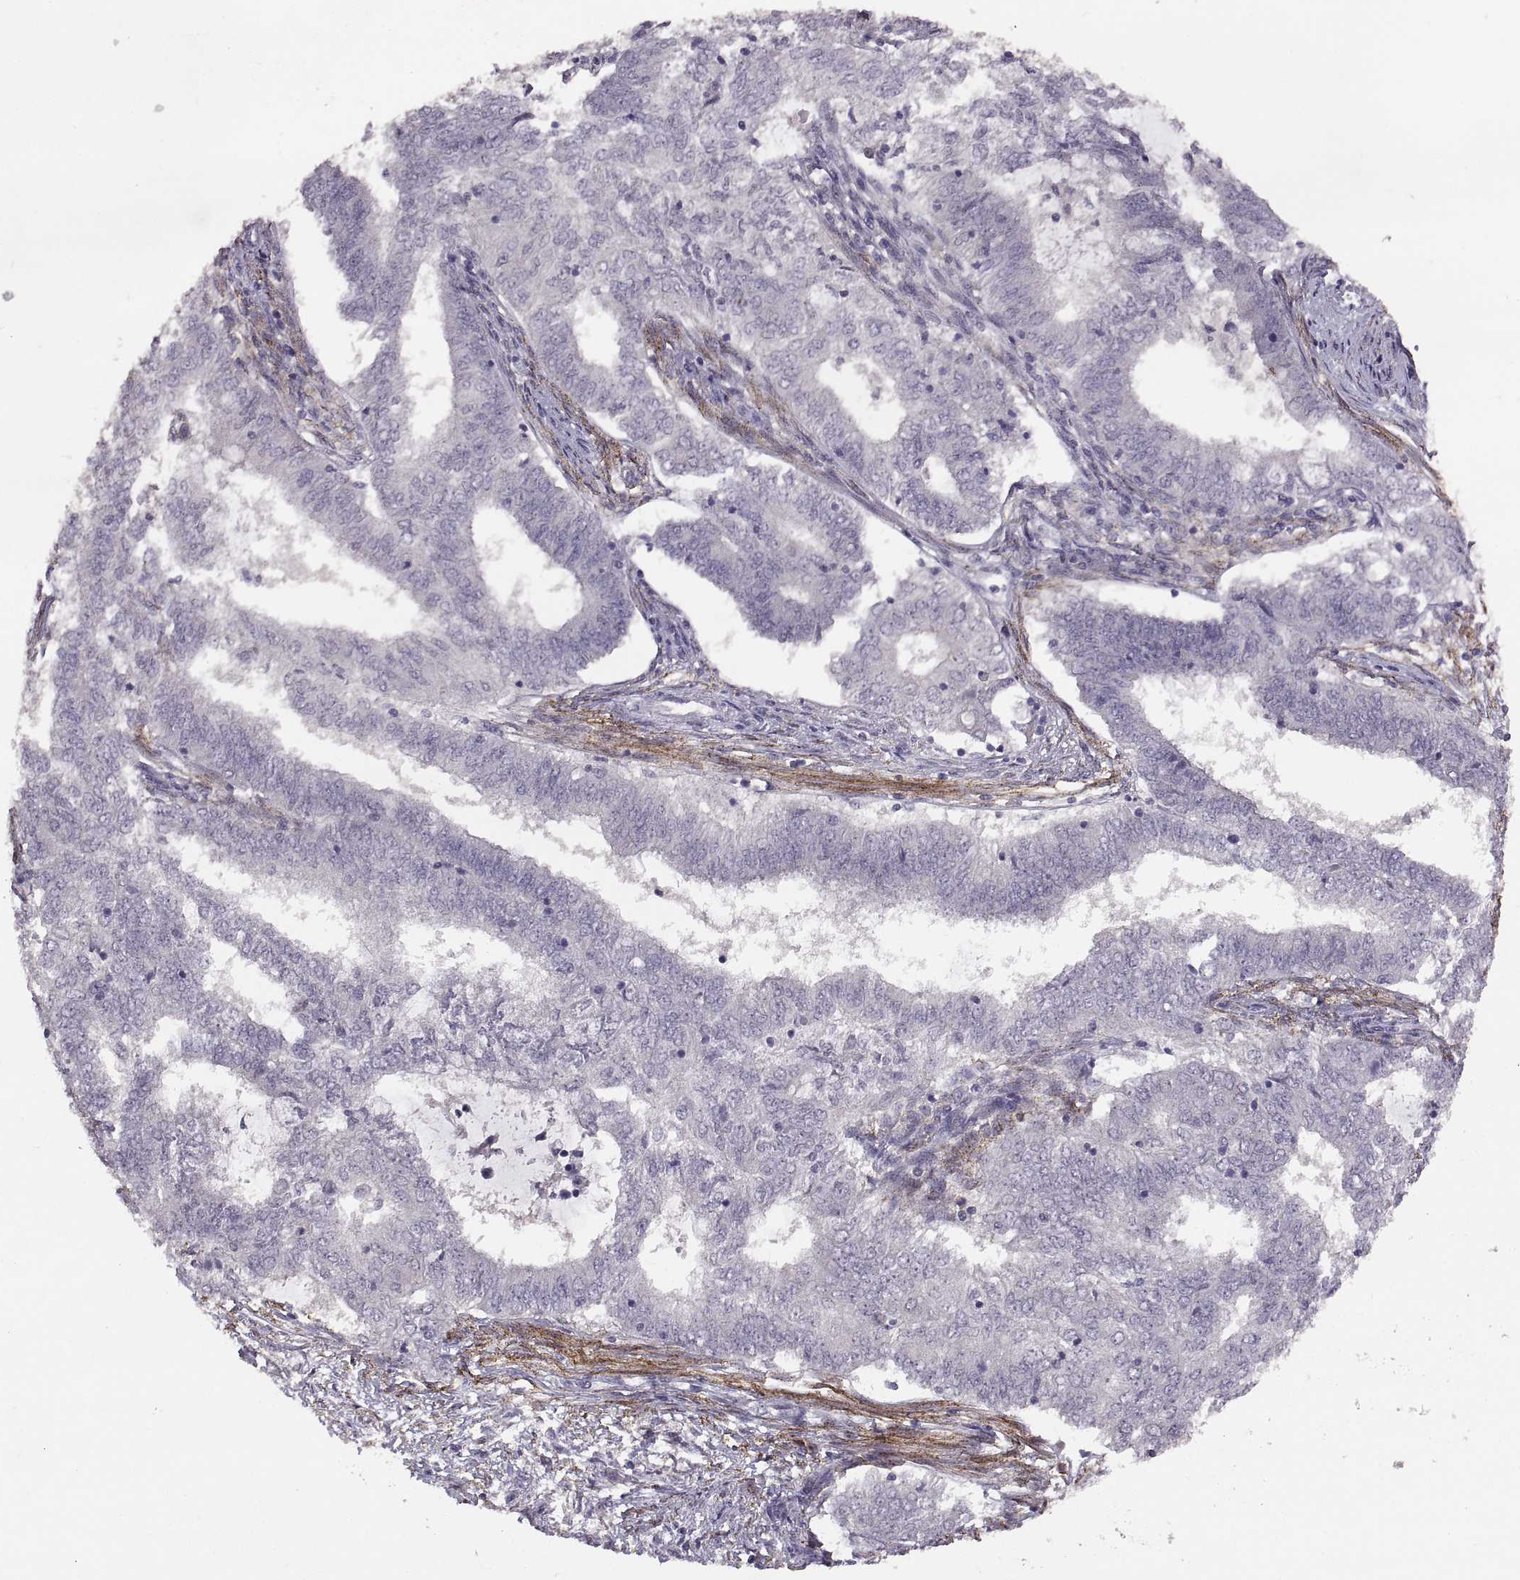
{"staining": {"intensity": "strong", "quantity": "25%-75%", "location": "cytoplasmic/membranous"}, "tissue": "endometrial cancer", "cell_type": "Tumor cells", "image_type": "cancer", "snomed": [{"axis": "morphology", "description": "Adenocarcinoma, NOS"}, {"axis": "topography", "description": "Endometrium"}], "caption": "A brown stain highlights strong cytoplasmic/membranous positivity of a protein in human adenocarcinoma (endometrial) tumor cells.", "gene": "CDH2", "patient": {"sex": "female", "age": 62}}